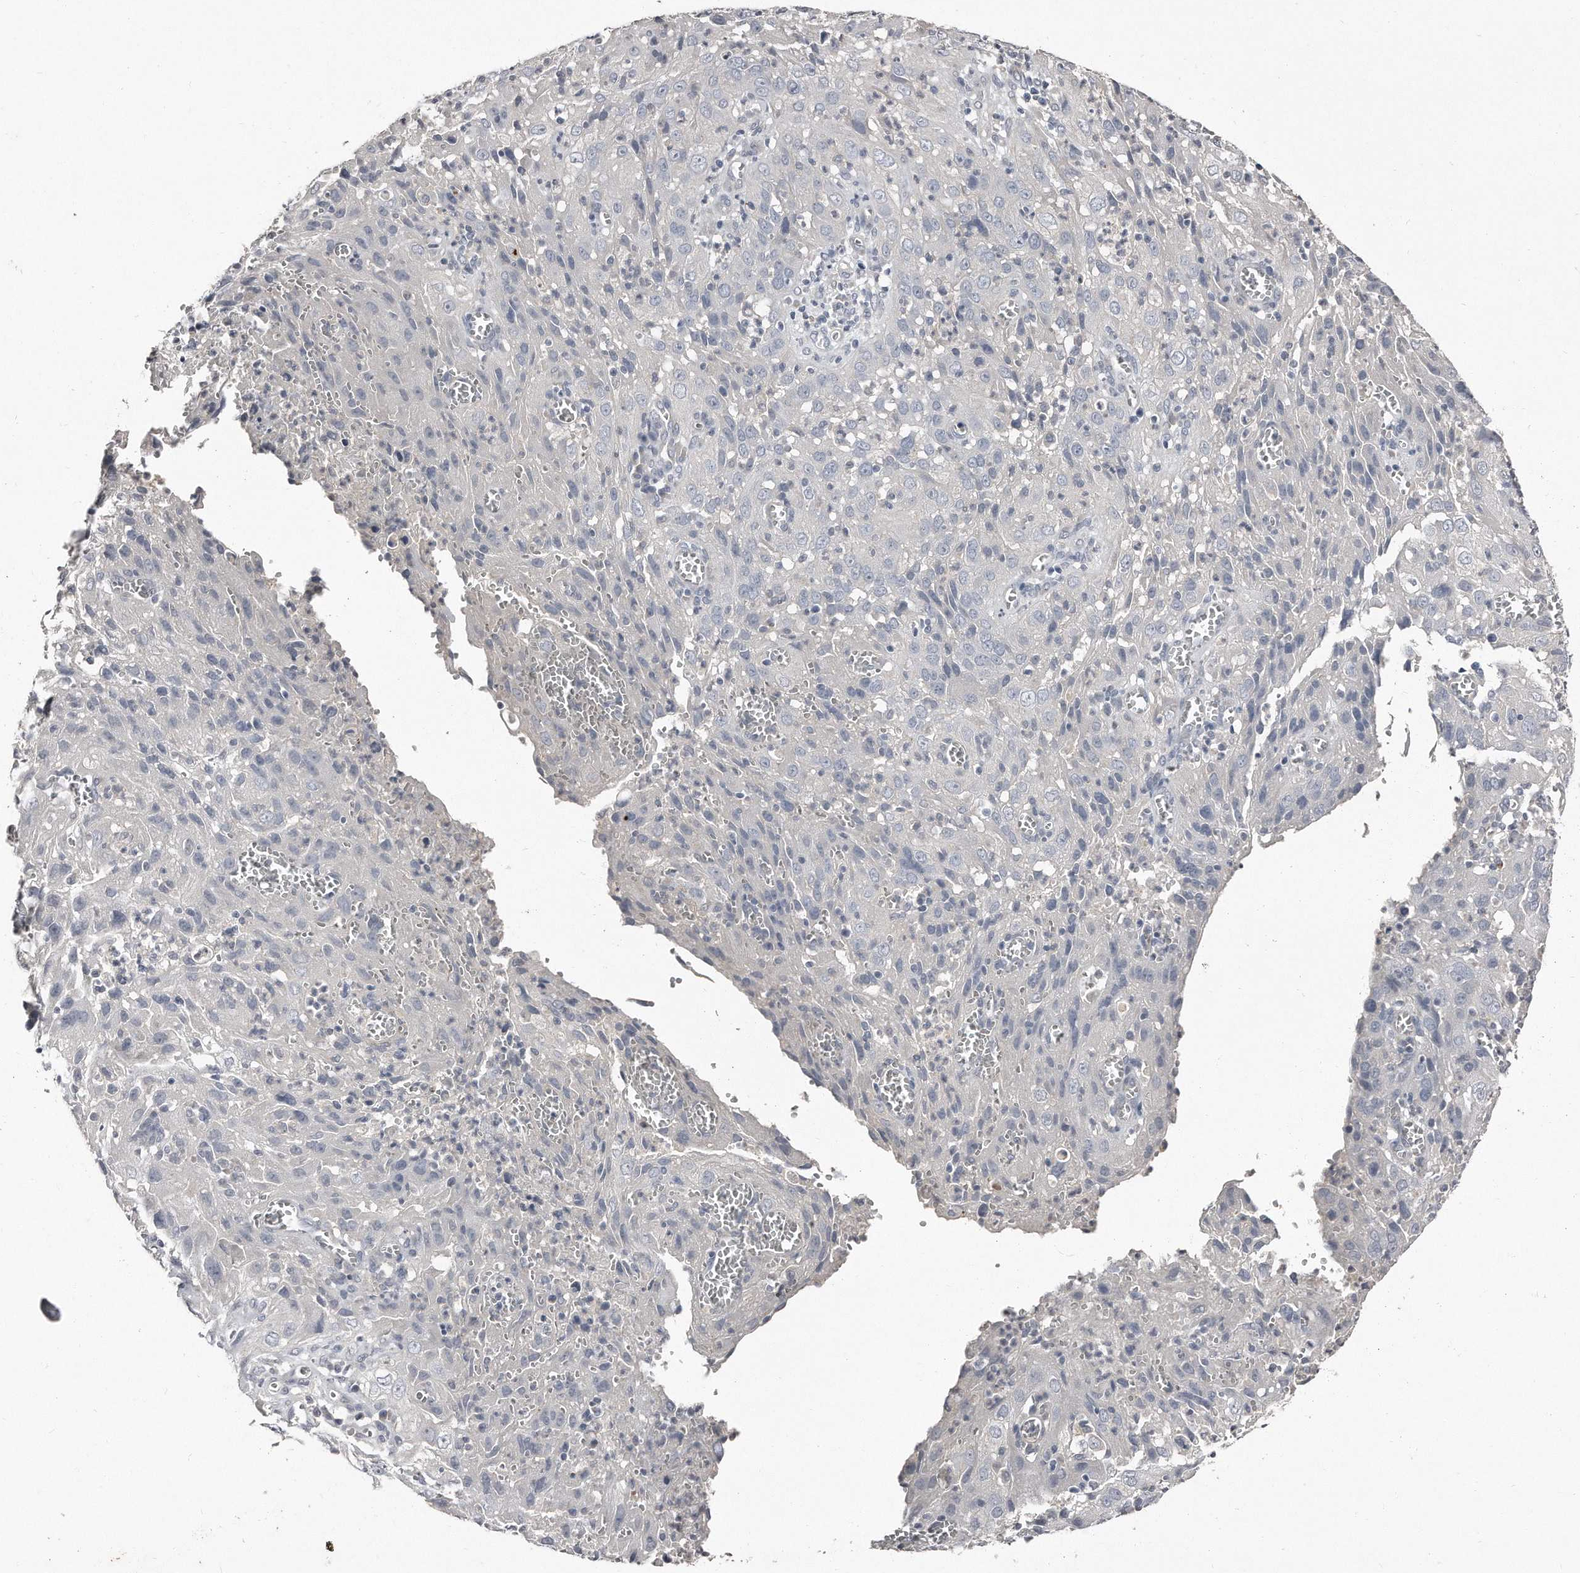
{"staining": {"intensity": "negative", "quantity": "none", "location": "none"}, "tissue": "cervical cancer", "cell_type": "Tumor cells", "image_type": "cancer", "snomed": [{"axis": "morphology", "description": "Squamous cell carcinoma, NOS"}, {"axis": "topography", "description": "Cervix"}], "caption": "Immunohistochemical staining of cervical cancer (squamous cell carcinoma) demonstrates no significant positivity in tumor cells.", "gene": "LMOD1", "patient": {"sex": "female", "age": 32}}